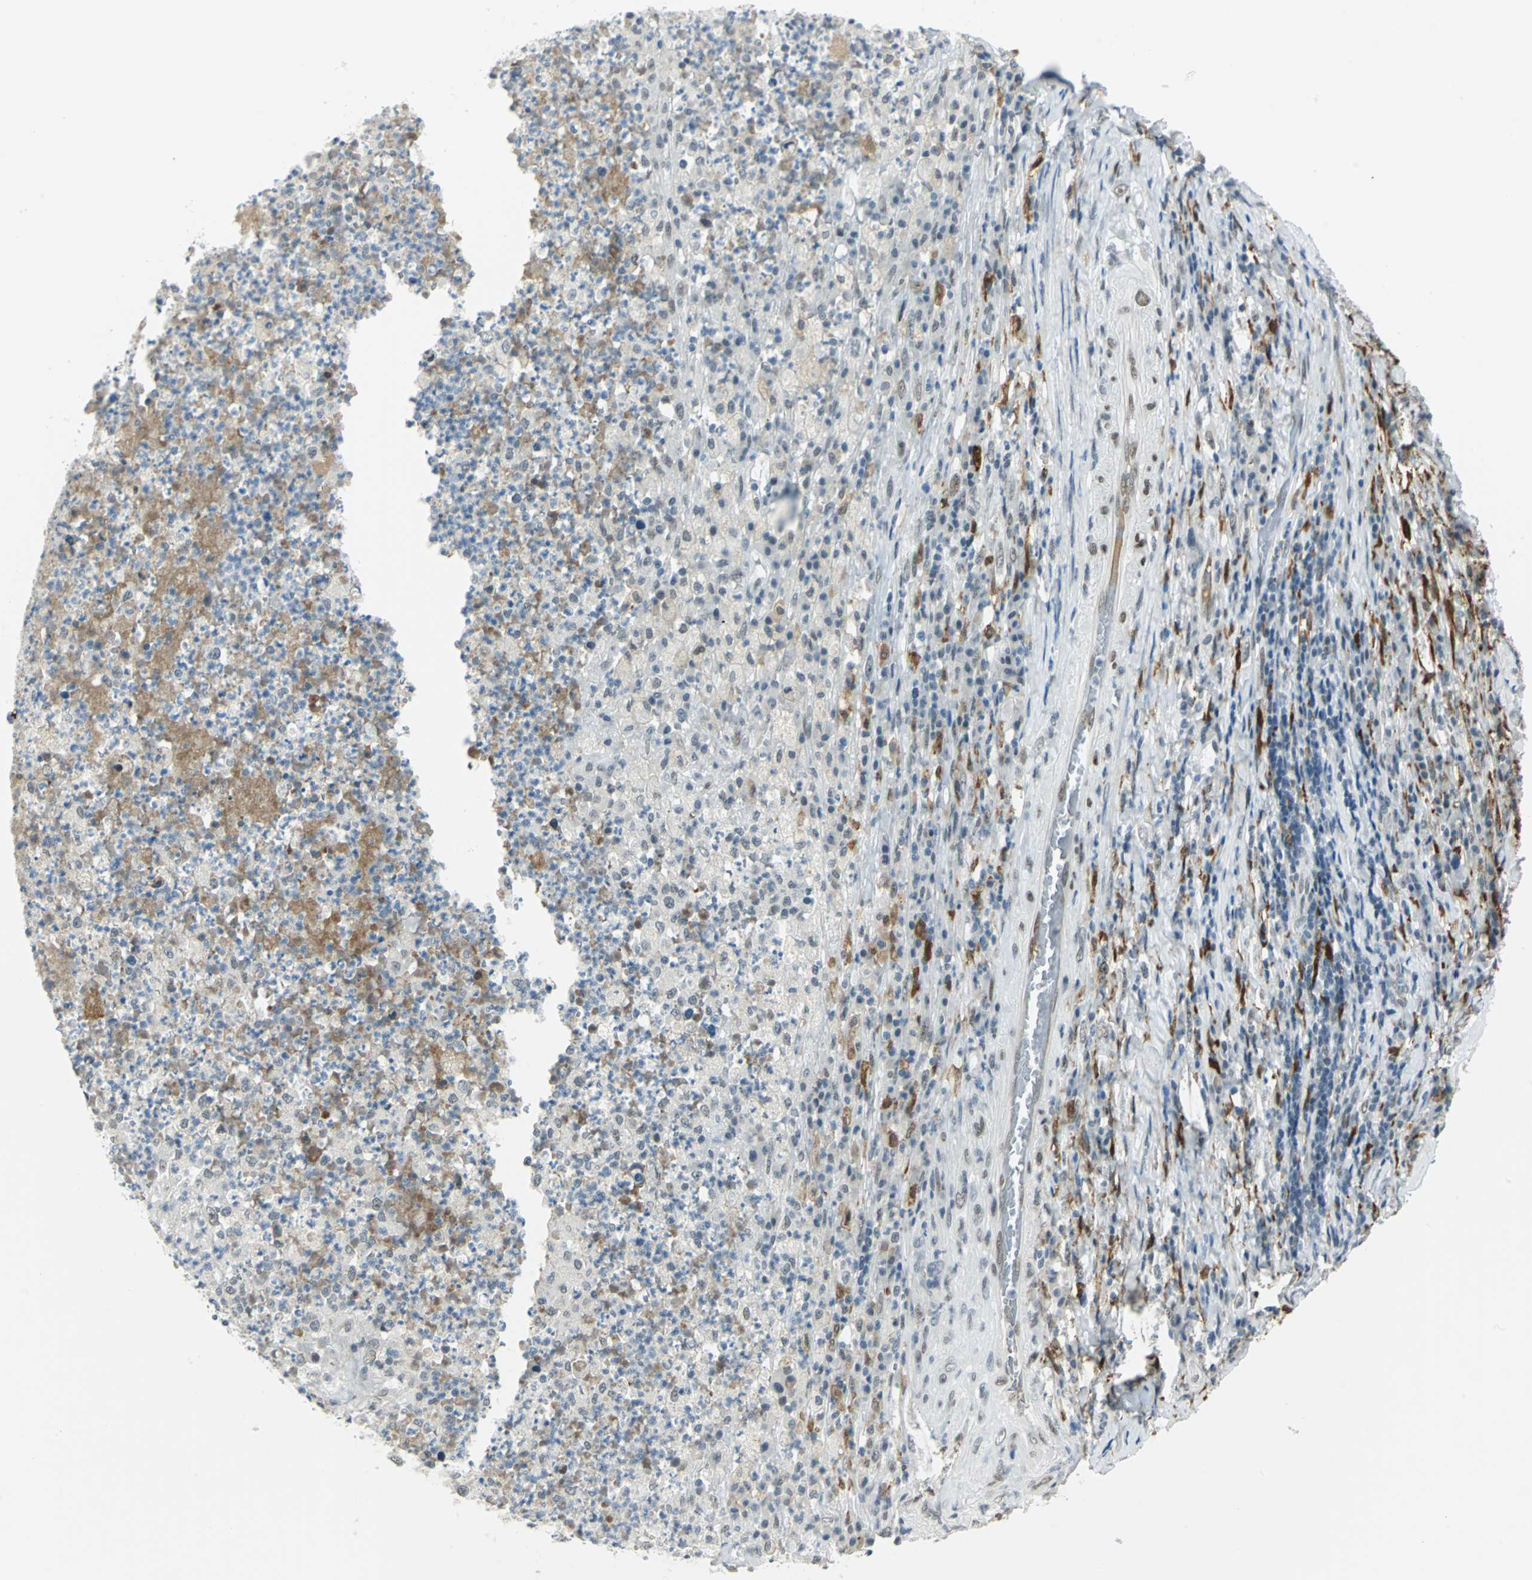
{"staining": {"intensity": "negative", "quantity": "none", "location": "none"}, "tissue": "testis cancer", "cell_type": "Tumor cells", "image_type": "cancer", "snomed": [{"axis": "morphology", "description": "Necrosis, NOS"}, {"axis": "morphology", "description": "Carcinoma, Embryonal, NOS"}, {"axis": "topography", "description": "Testis"}], "caption": "A high-resolution histopathology image shows immunohistochemistry (IHC) staining of testis embryonal carcinoma, which displays no significant staining in tumor cells.", "gene": "MTMR10", "patient": {"sex": "male", "age": 19}}